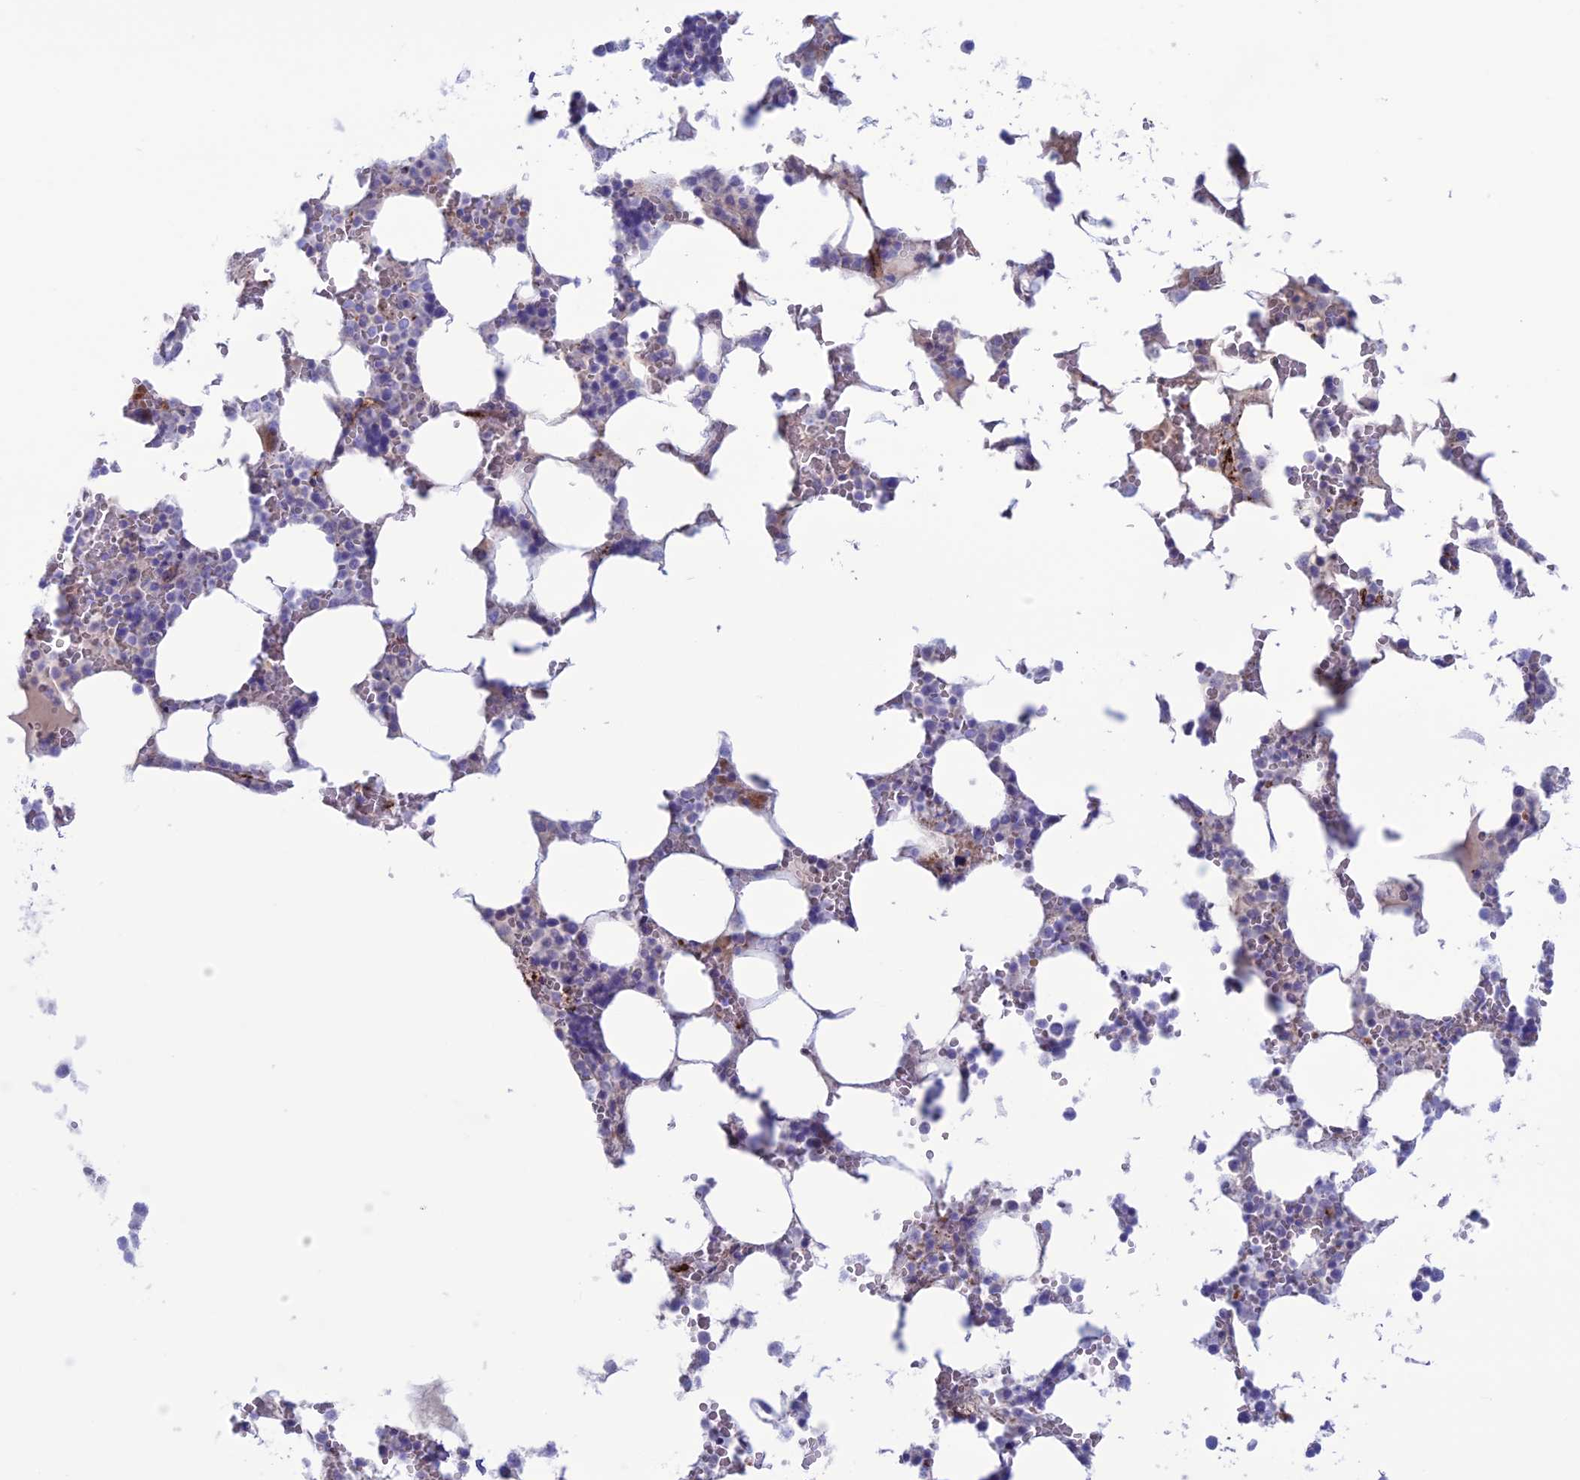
{"staining": {"intensity": "weak", "quantity": "<25%", "location": "cytoplasmic/membranous"}, "tissue": "bone marrow", "cell_type": "Hematopoietic cells", "image_type": "normal", "snomed": [{"axis": "morphology", "description": "Normal tissue, NOS"}, {"axis": "topography", "description": "Bone marrow"}], "caption": "This is an immunohistochemistry image of normal bone marrow. There is no staining in hematopoietic cells.", "gene": "CDC42EP5", "patient": {"sex": "male", "age": 64}}